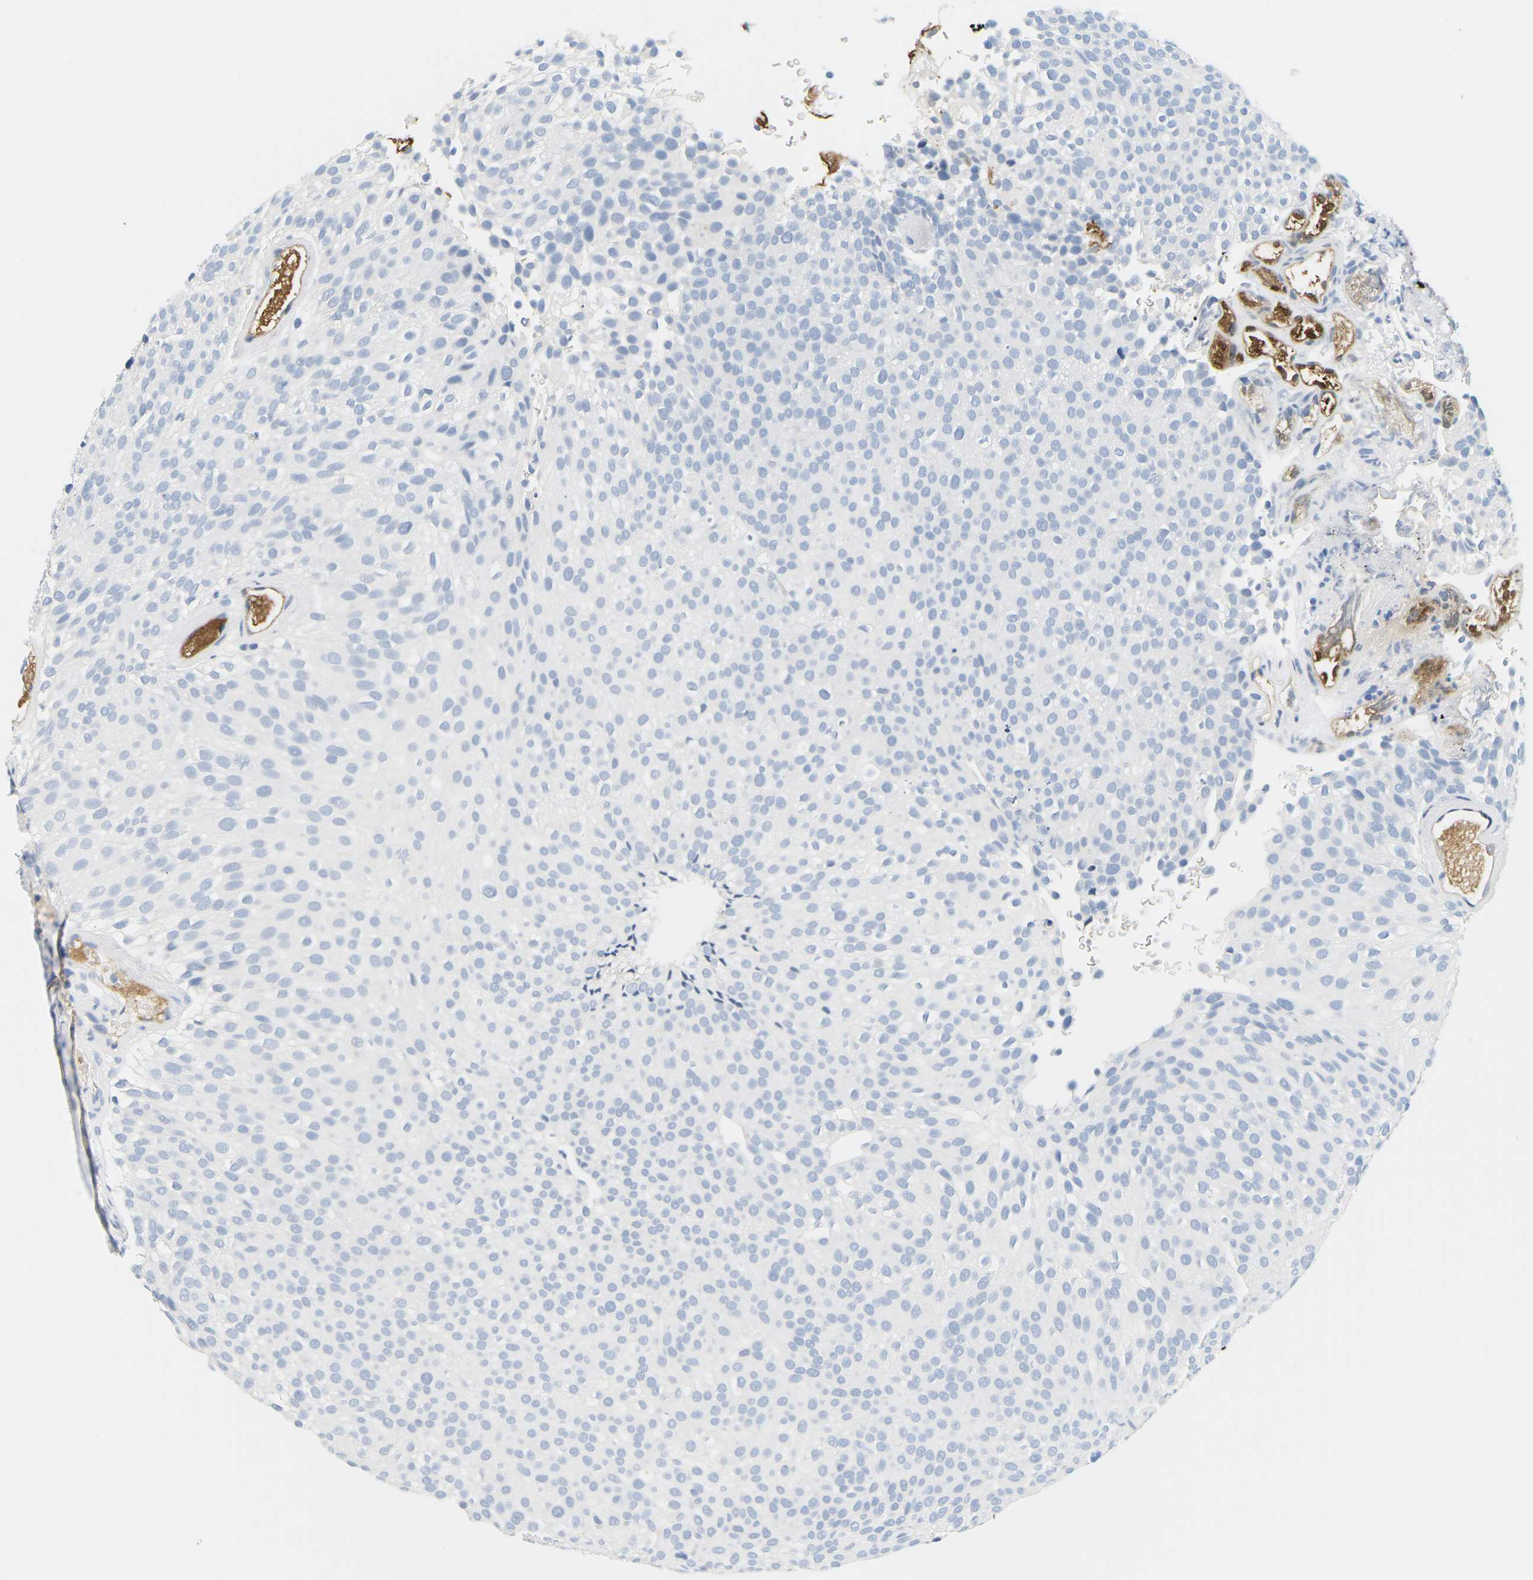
{"staining": {"intensity": "negative", "quantity": "none", "location": "none"}, "tissue": "urothelial cancer", "cell_type": "Tumor cells", "image_type": "cancer", "snomed": [{"axis": "morphology", "description": "Urothelial carcinoma, Low grade"}, {"axis": "topography", "description": "Urinary bladder"}], "caption": "Tumor cells are negative for protein expression in human urothelial carcinoma (low-grade).", "gene": "APOB", "patient": {"sex": "male", "age": 78}}